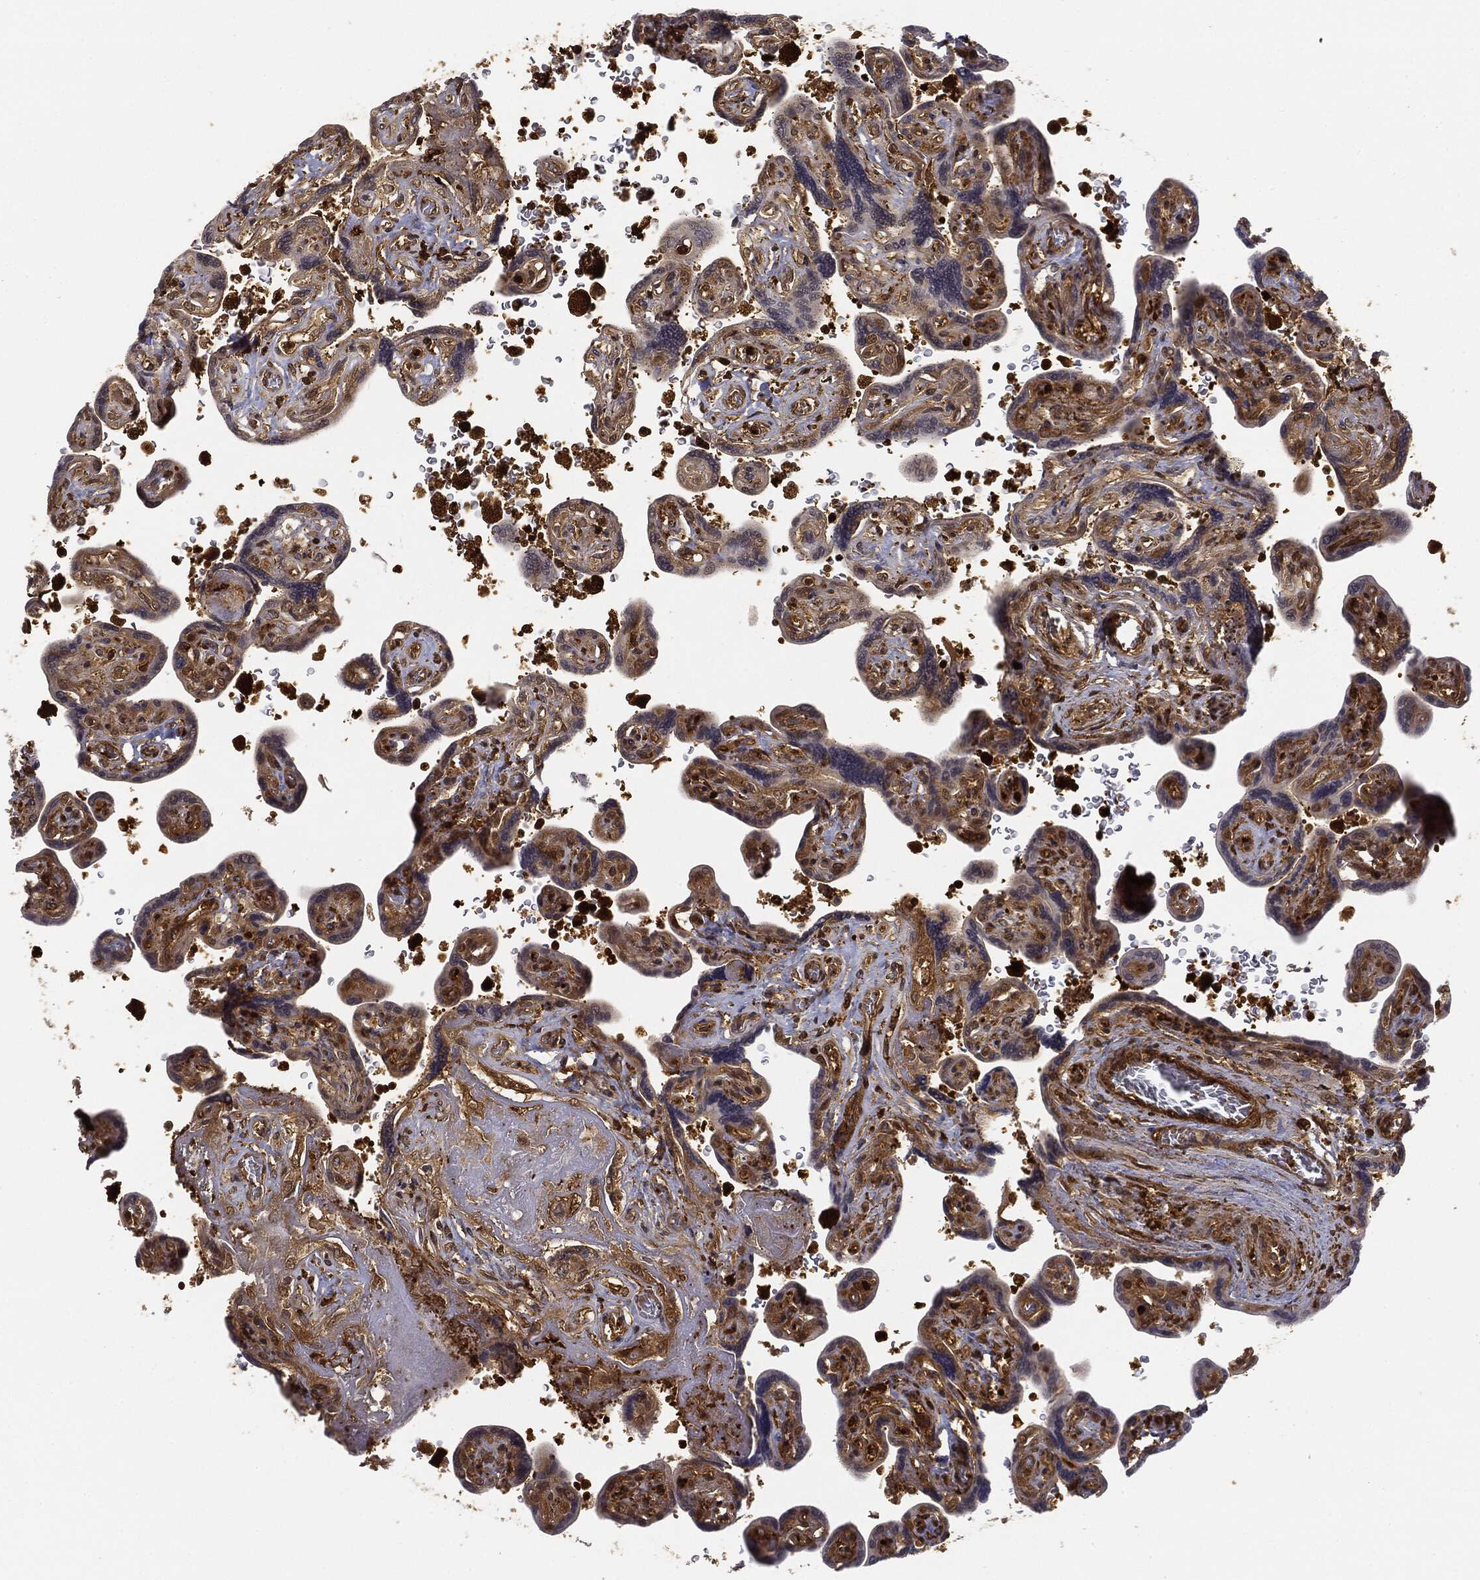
{"staining": {"intensity": "moderate", "quantity": ">75%", "location": "cytoplasmic/membranous"}, "tissue": "placenta", "cell_type": "Decidual cells", "image_type": "normal", "snomed": [{"axis": "morphology", "description": "Normal tissue, NOS"}, {"axis": "topography", "description": "Placenta"}], "caption": "Moderate cytoplasmic/membranous positivity for a protein is appreciated in about >75% of decidual cells of unremarkable placenta using IHC.", "gene": "WDR1", "patient": {"sex": "female", "age": 32}}